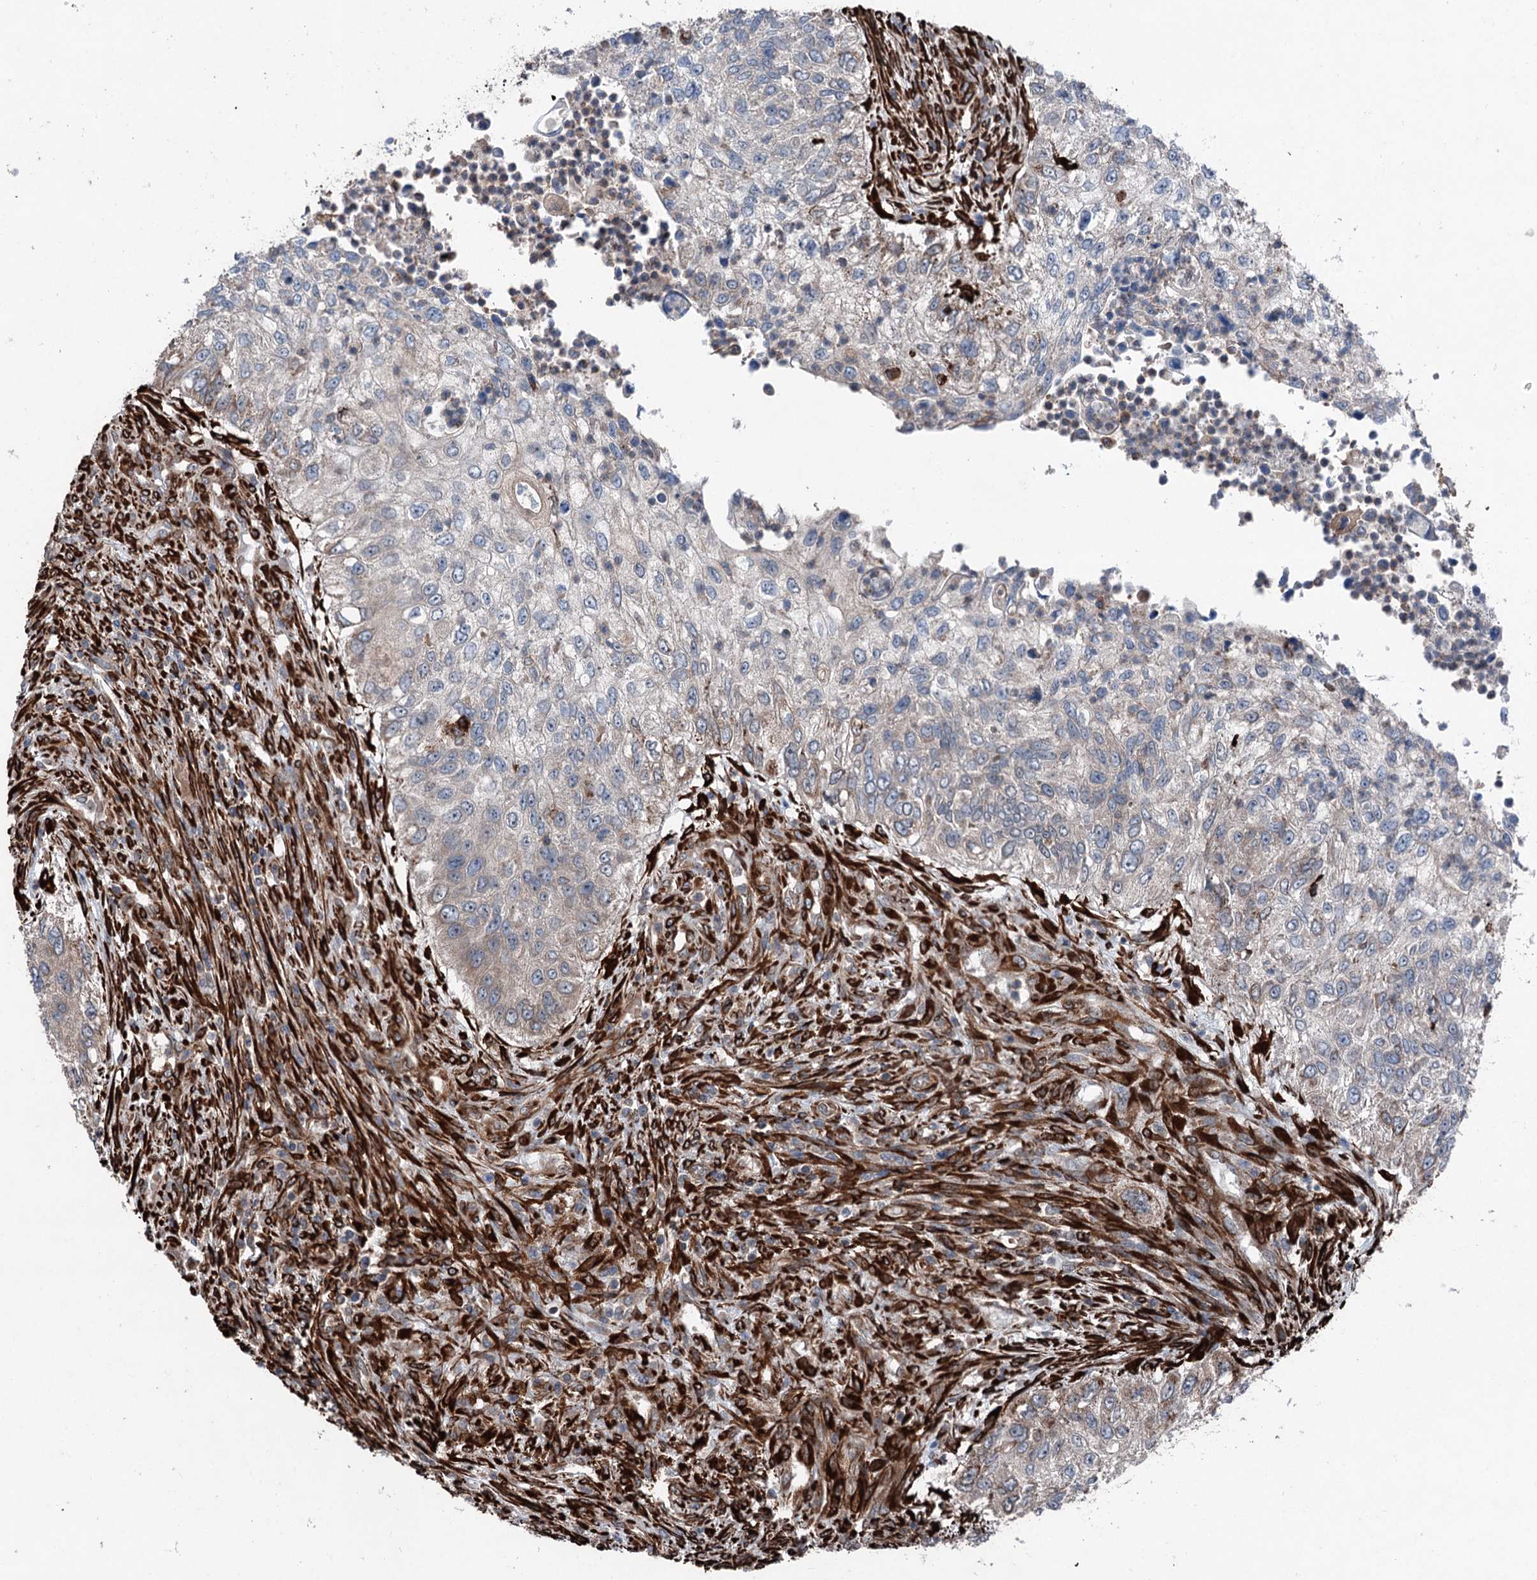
{"staining": {"intensity": "moderate", "quantity": "<25%", "location": "cytoplasmic/membranous"}, "tissue": "urothelial cancer", "cell_type": "Tumor cells", "image_type": "cancer", "snomed": [{"axis": "morphology", "description": "Urothelial carcinoma, High grade"}, {"axis": "topography", "description": "Urinary bladder"}], "caption": "Brown immunohistochemical staining in urothelial carcinoma (high-grade) displays moderate cytoplasmic/membranous staining in approximately <25% of tumor cells.", "gene": "DDIAS", "patient": {"sex": "female", "age": 60}}